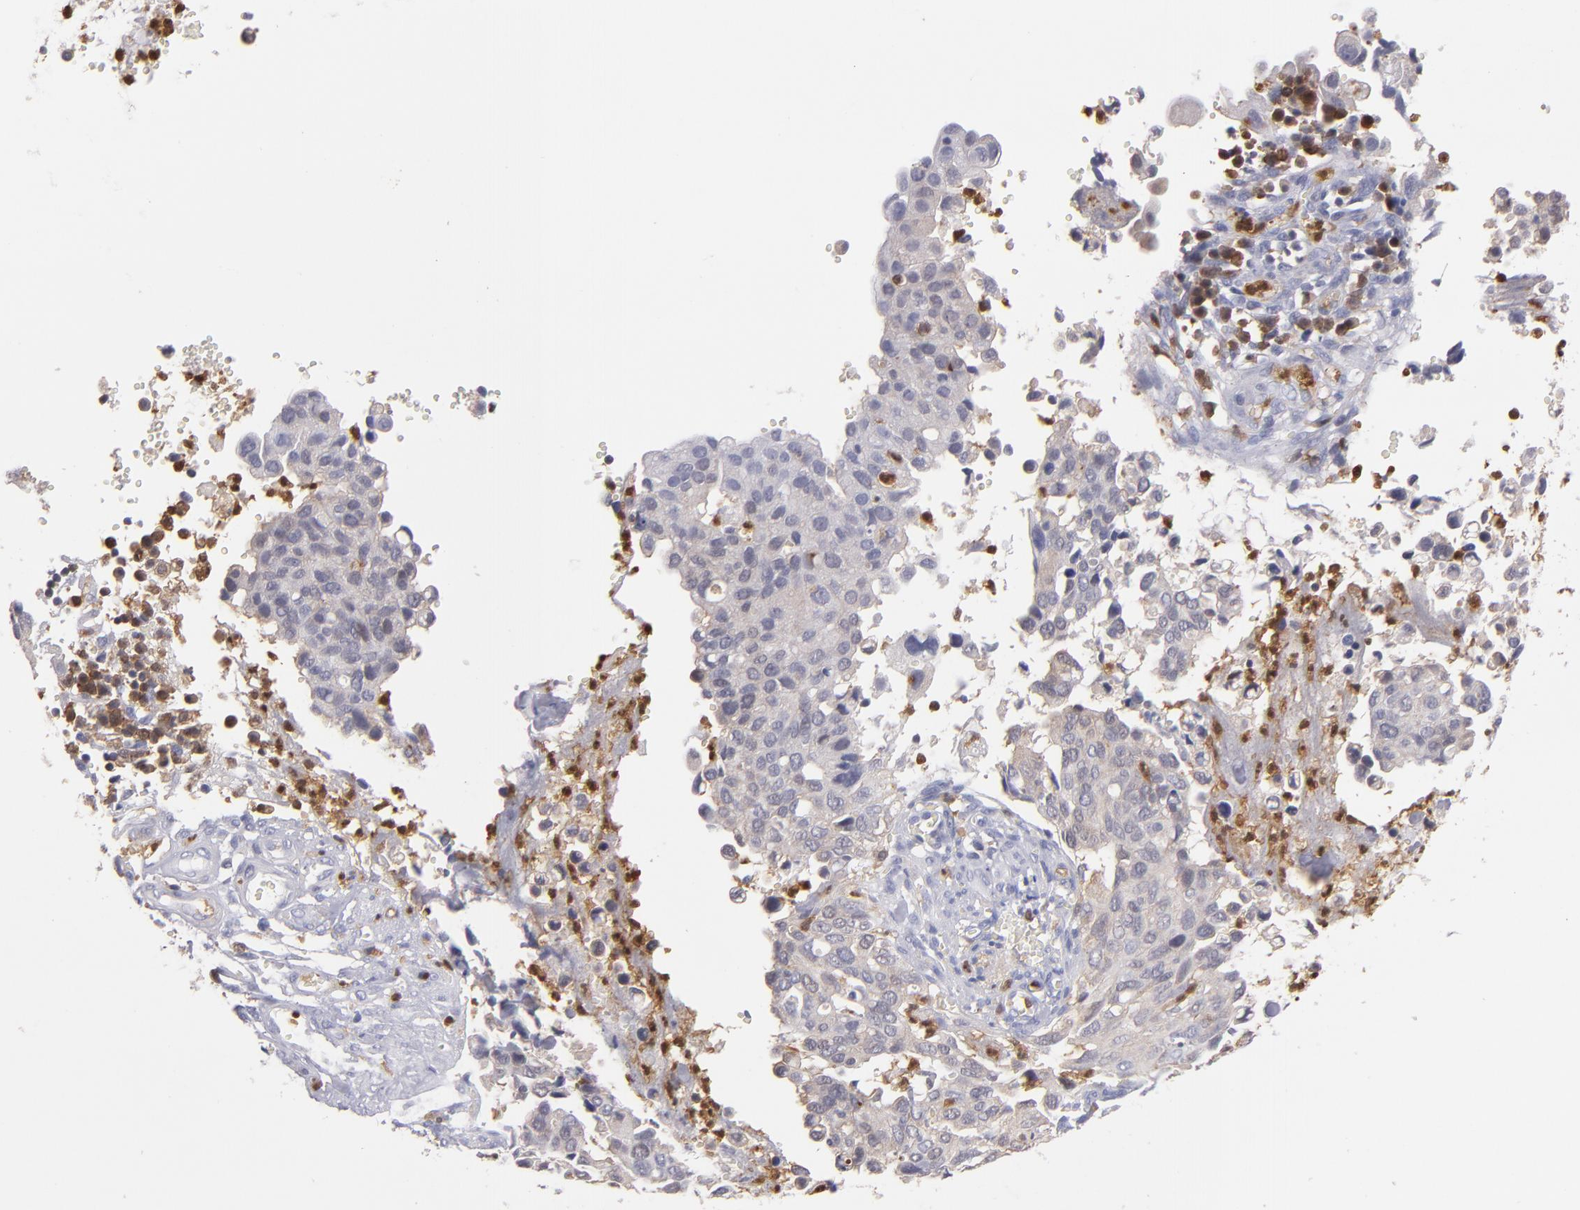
{"staining": {"intensity": "negative", "quantity": "none", "location": "none"}, "tissue": "cervical cancer", "cell_type": "Tumor cells", "image_type": "cancer", "snomed": [{"axis": "morphology", "description": "Normal tissue, NOS"}, {"axis": "morphology", "description": "Squamous cell carcinoma, NOS"}, {"axis": "topography", "description": "Cervix"}], "caption": "Squamous cell carcinoma (cervical) was stained to show a protein in brown. There is no significant expression in tumor cells. (Stains: DAB immunohistochemistry with hematoxylin counter stain, Microscopy: brightfield microscopy at high magnification).", "gene": "PRKCD", "patient": {"sex": "female", "age": 45}}